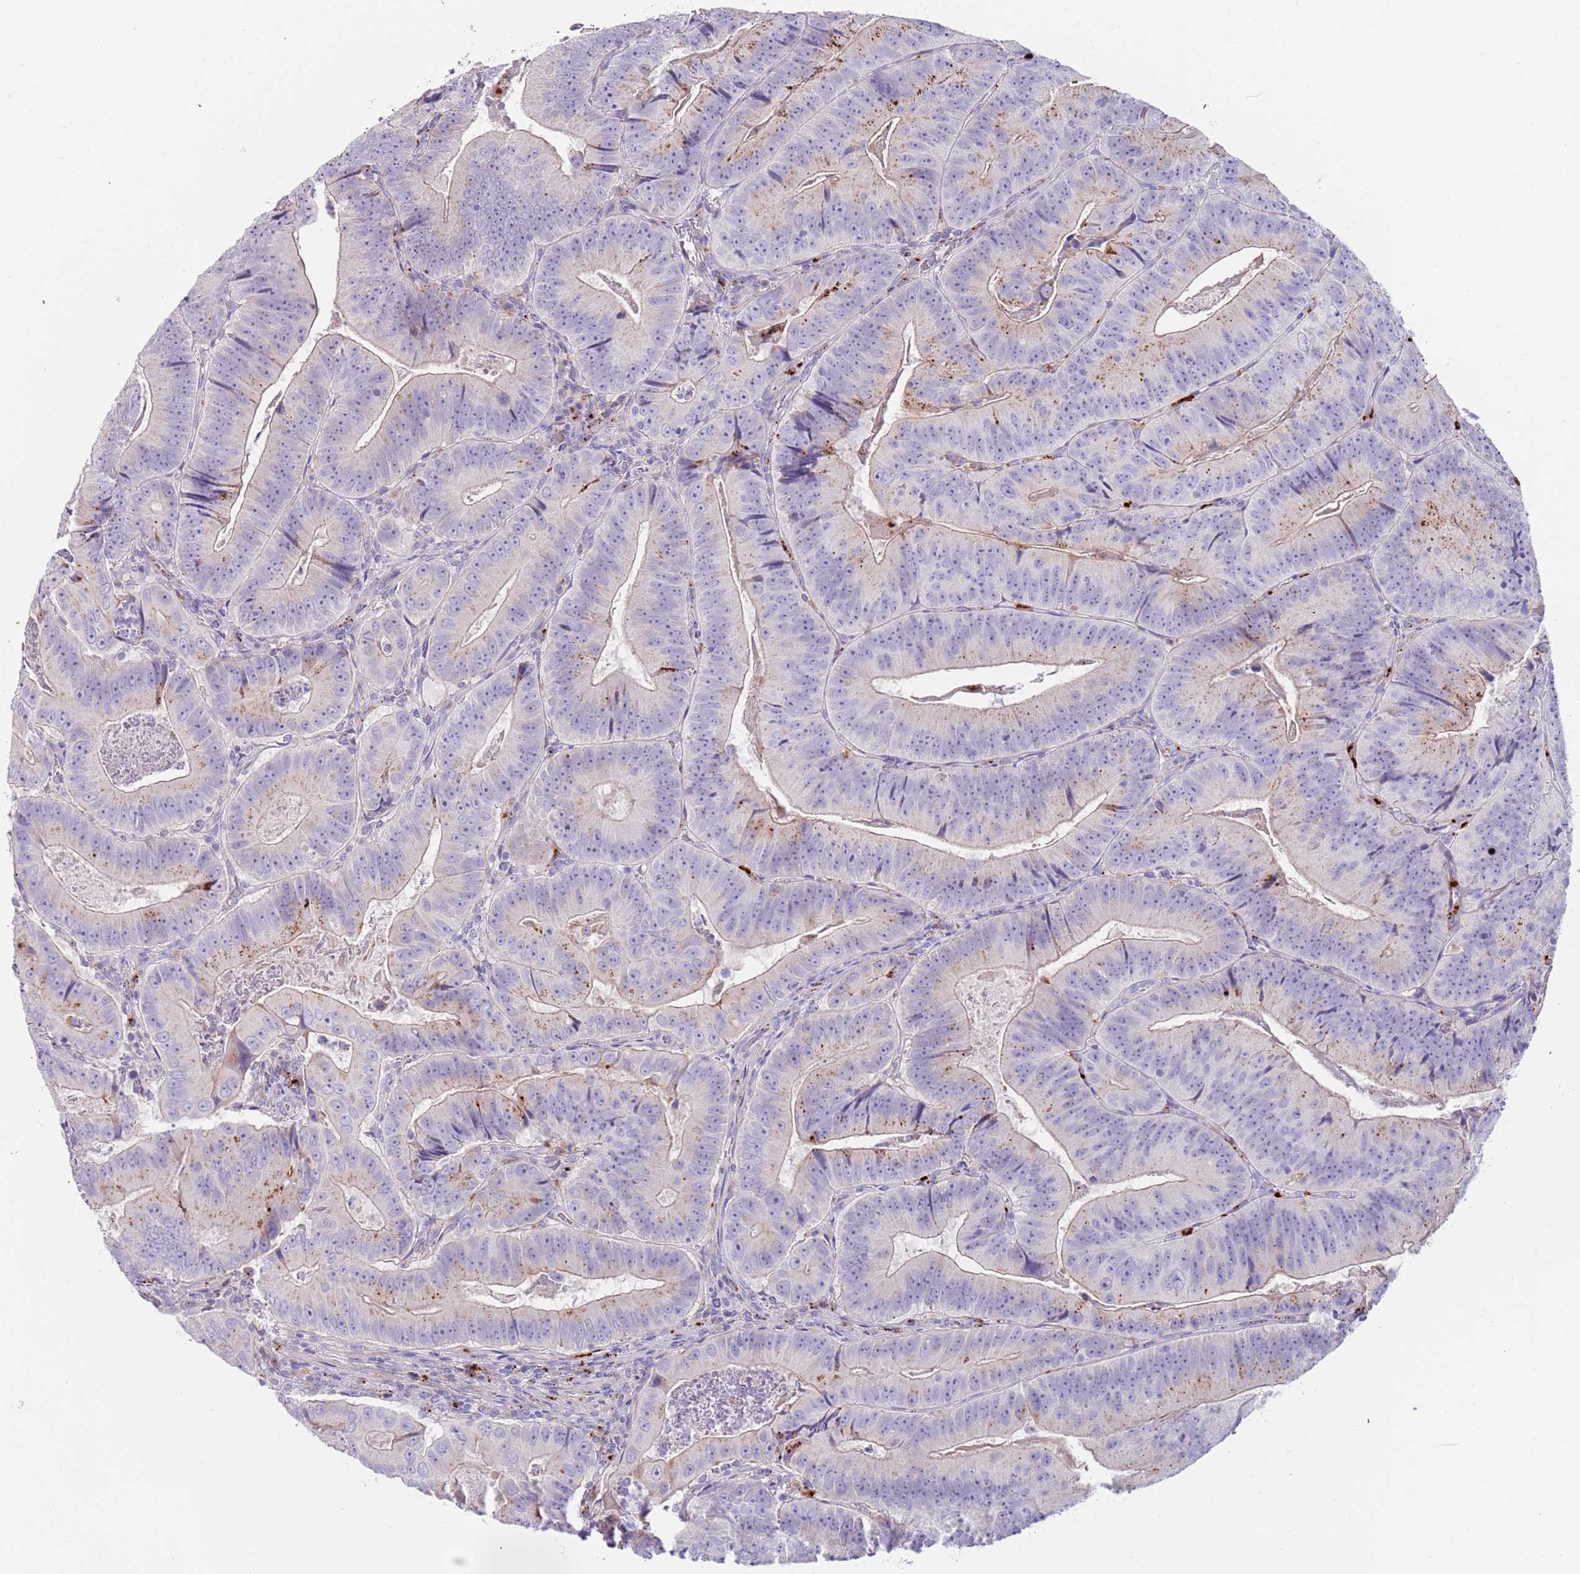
{"staining": {"intensity": "negative", "quantity": "none", "location": "none"}, "tissue": "colorectal cancer", "cell_type": "Tumor cells", "image_type": "cancer", "snomed": [{"axis": "morphology", "description": "Adenocarcinoma, NOS"}, {"axis": "topography", "description": "Colon"}], "caption": "High magnification brightfield microscopy of colorectal adenocarcinoma stained with DAB (brown) and counterstained with hematoxylin (blue): tumor cells show no significant expression.", "gene": "LRRN3", "patient": {"sex": "female", "age": 86}}